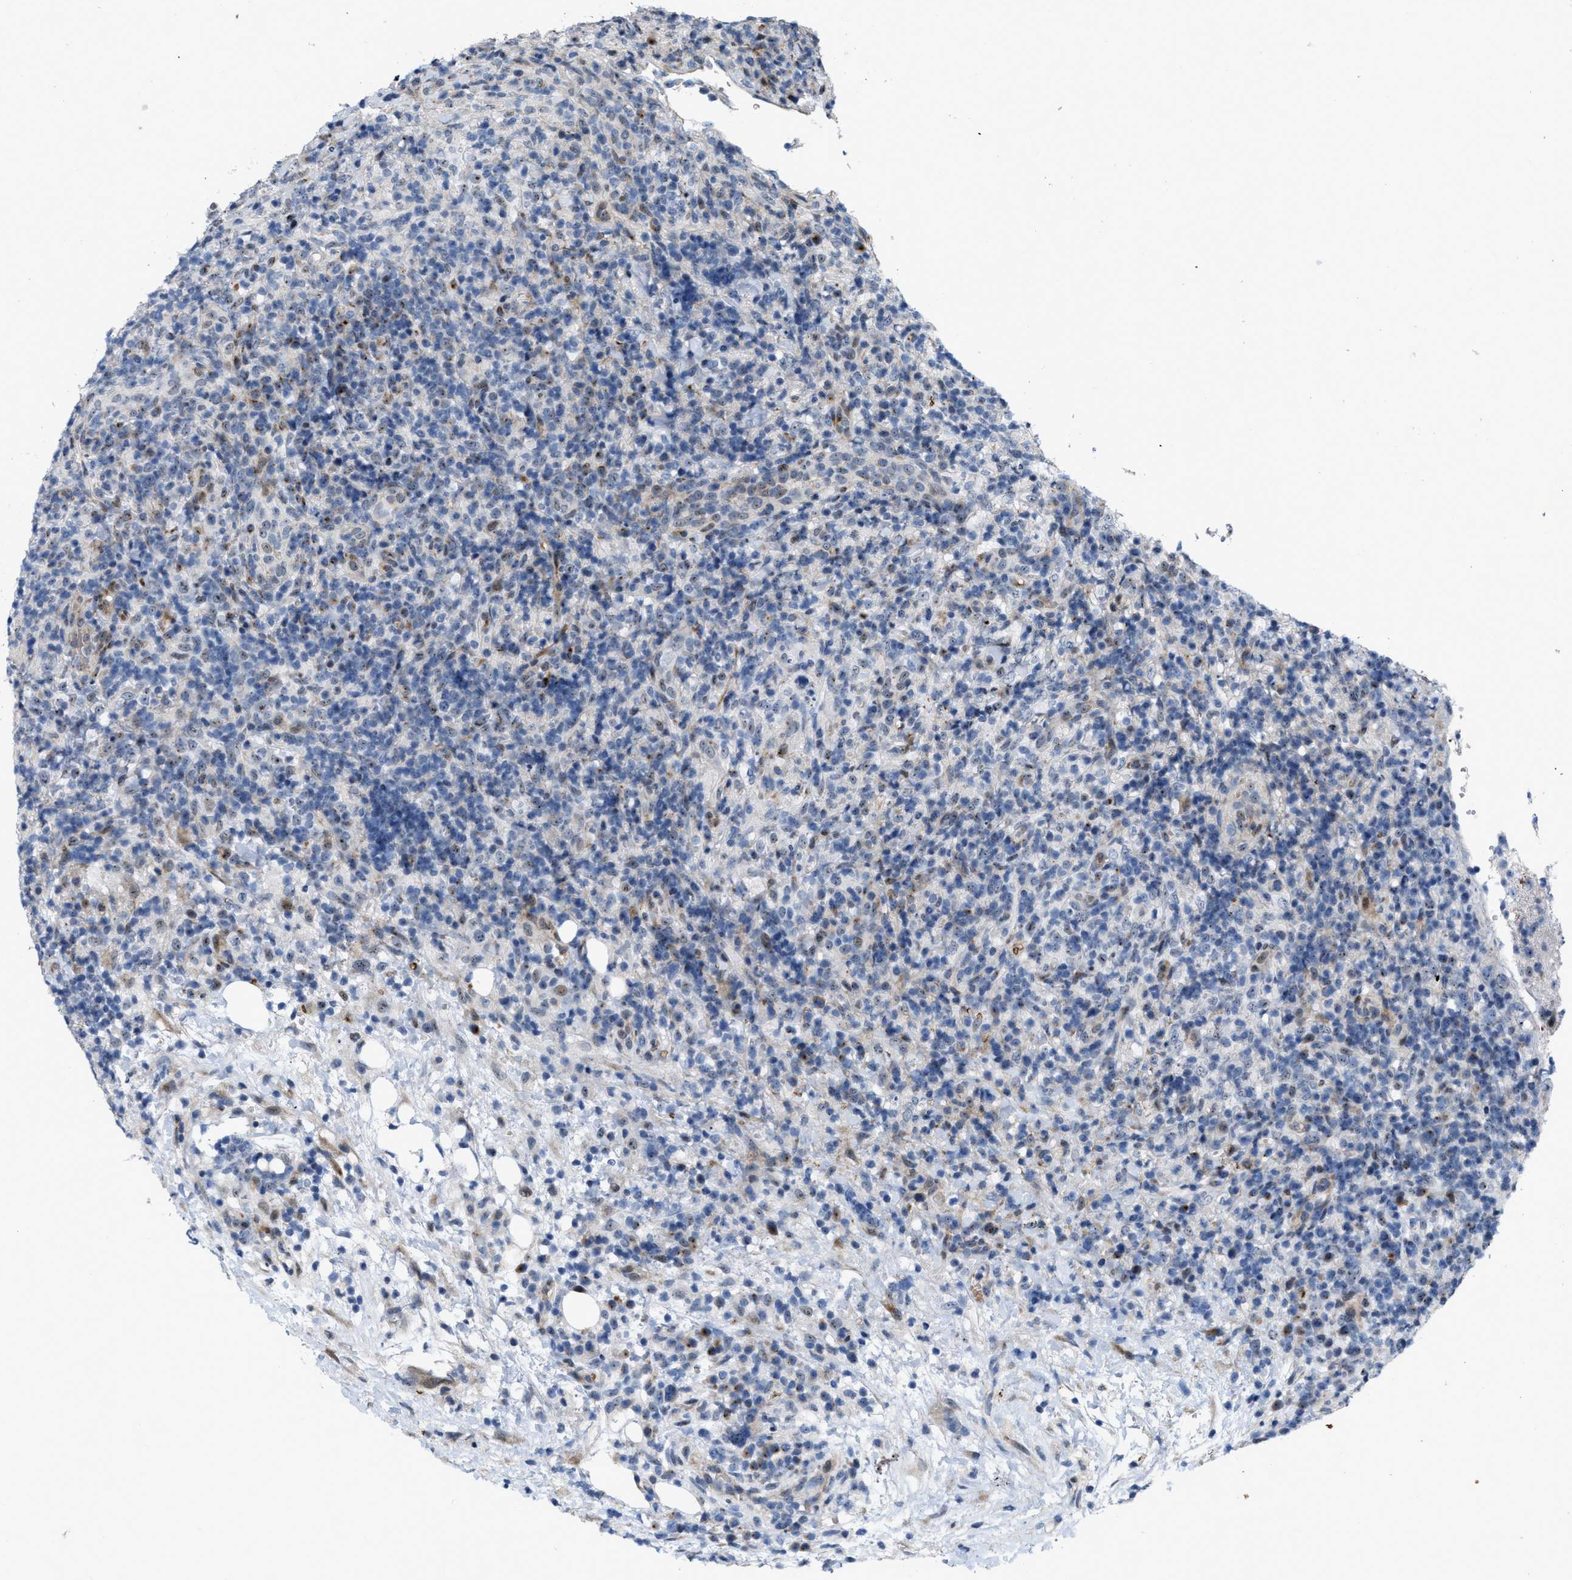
{"staining": {"intensity": "weak", "quantity": "25%-75%", "location": "nuclear"}, "tissue": "lymphoma", "cell_type": "Tumor cells", "image_type": "cancer", "snomed": [{"axis": "morphology", "description": "Malignant lymphoma, non-Hodgkin's type, High grade"}, {"axis": "topography", "description": "Lymph node"}], "caption": "Tumor cells exhibit weak nuclear staining in approximately 25%-75% of cells in high-grade malignant lymphoma, non-Hodgkin's type. (brown staining indicates protein expression, while blue staining denotes nuclei).", "gene": "POLR1F", "patient": {"sex": "female", "age": 76}}